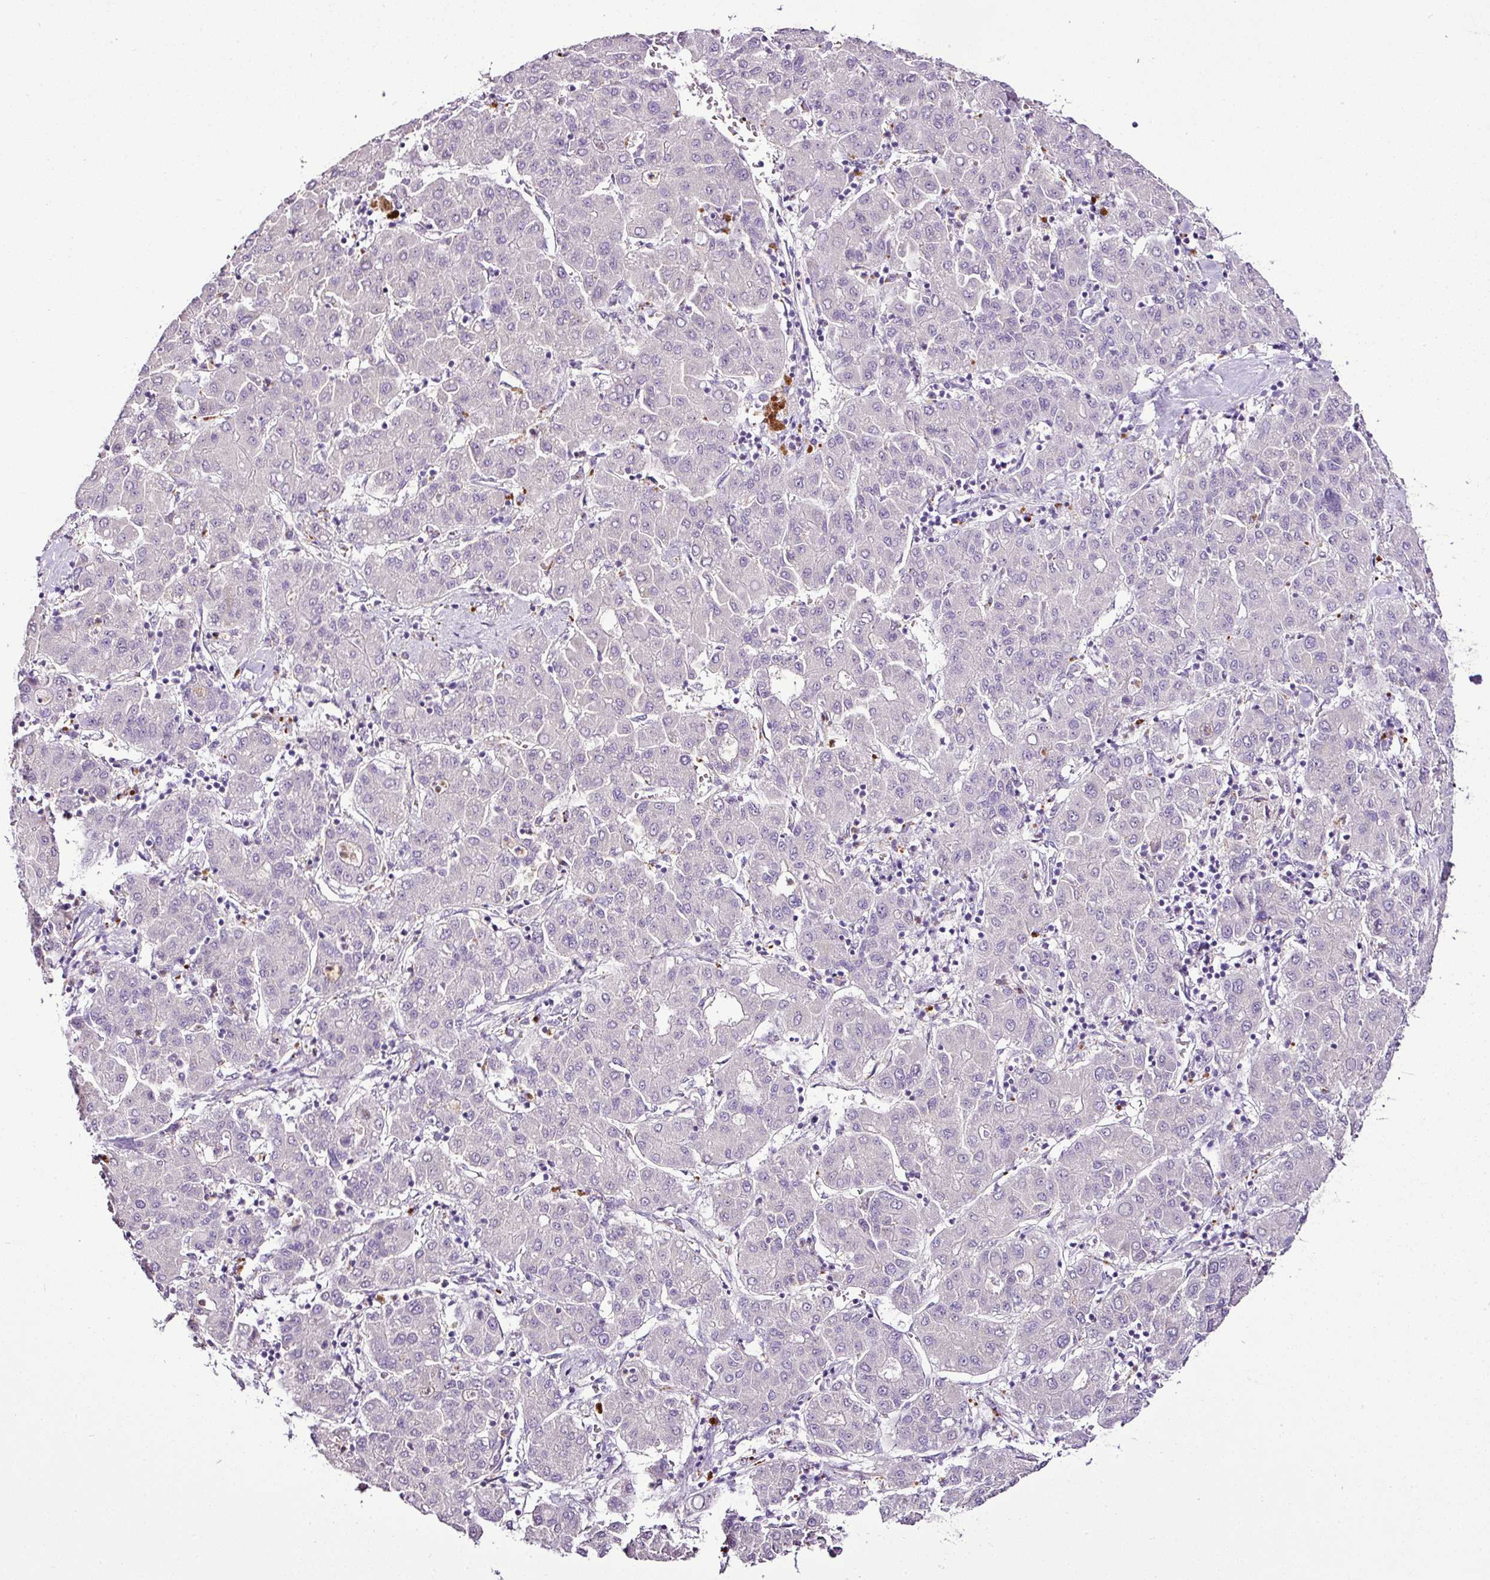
{"staining": {"intensity": "negative", "quantity": "none", "location": "none"}, "tissue": "liver cancer", "cell_type": "Tumor cells", "image_type": "cancer", "snomed": [{"axis": "morphology", "description": "Carcinoma, Hepatocellular, NOS"}, {"axis": "topography", "description": "Liver"}], "caption": "Human liver cancer (hepatocellular carcinoma) stained for a protein using immunohistochemistry reveals no staining in tumor cells.", "gene": "ESR1", "patient": {"sex": "male", "age": 65}}